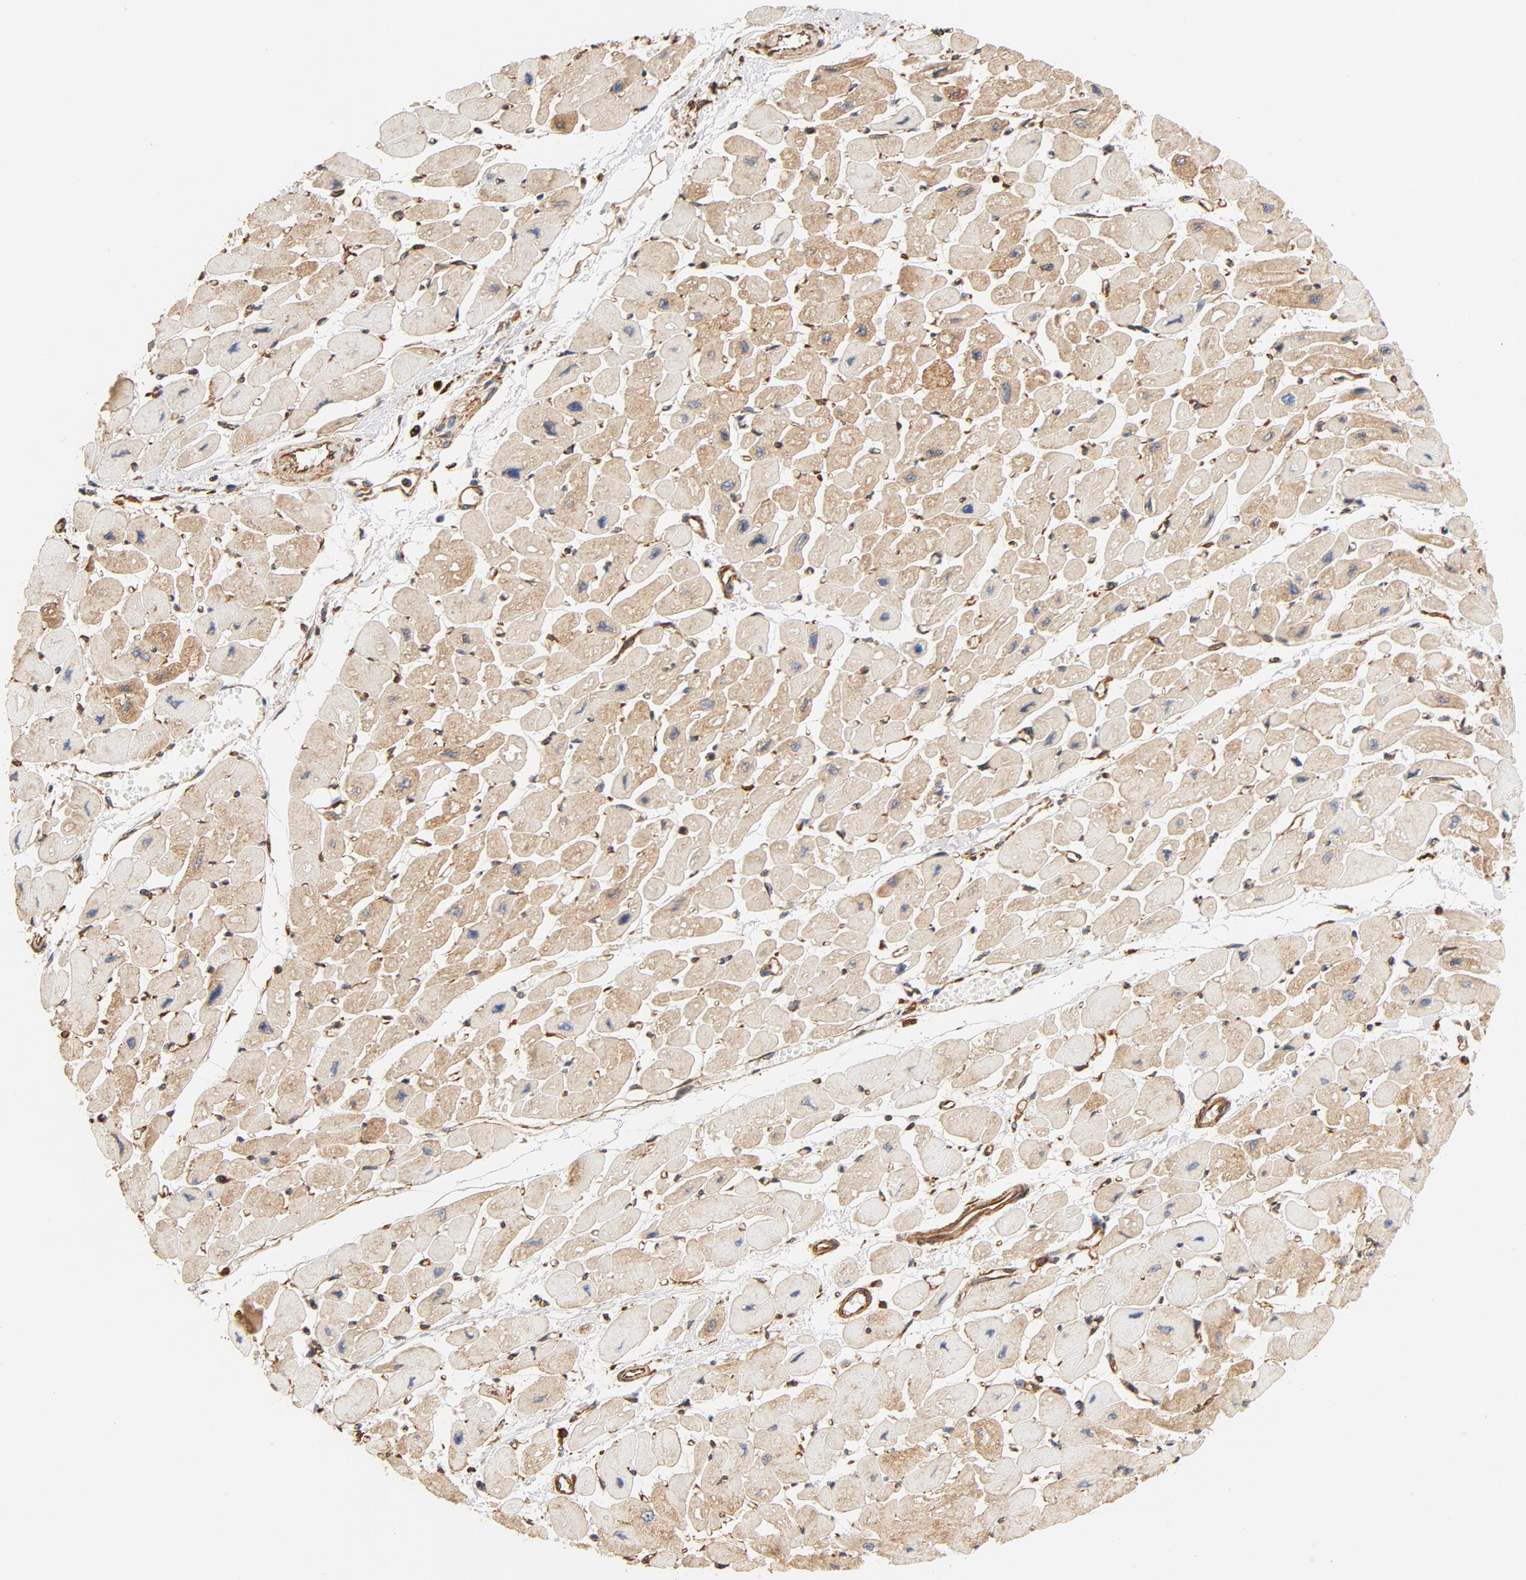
{"staining": {"intensity": "weak", "quantity": ">75%", "location": "cytoplasmic/membranous"}, "tissue": "heart muscle", "cell_type": "Cardiomyocytes", "image_type": "normal", "snomed": [{"axis": "morphology", "description": "Normal tissue, NOS"}, {"axis": "topography", "description": "Heart"}], "caption": "Heart muscle stained for a protein (brown) reveals weak cytoplasmic/membranous positive staining in approximately >75% of cardiomyocytes.", "gene": "BCAP31", "patient": {"sex": "female", "age": 54}}